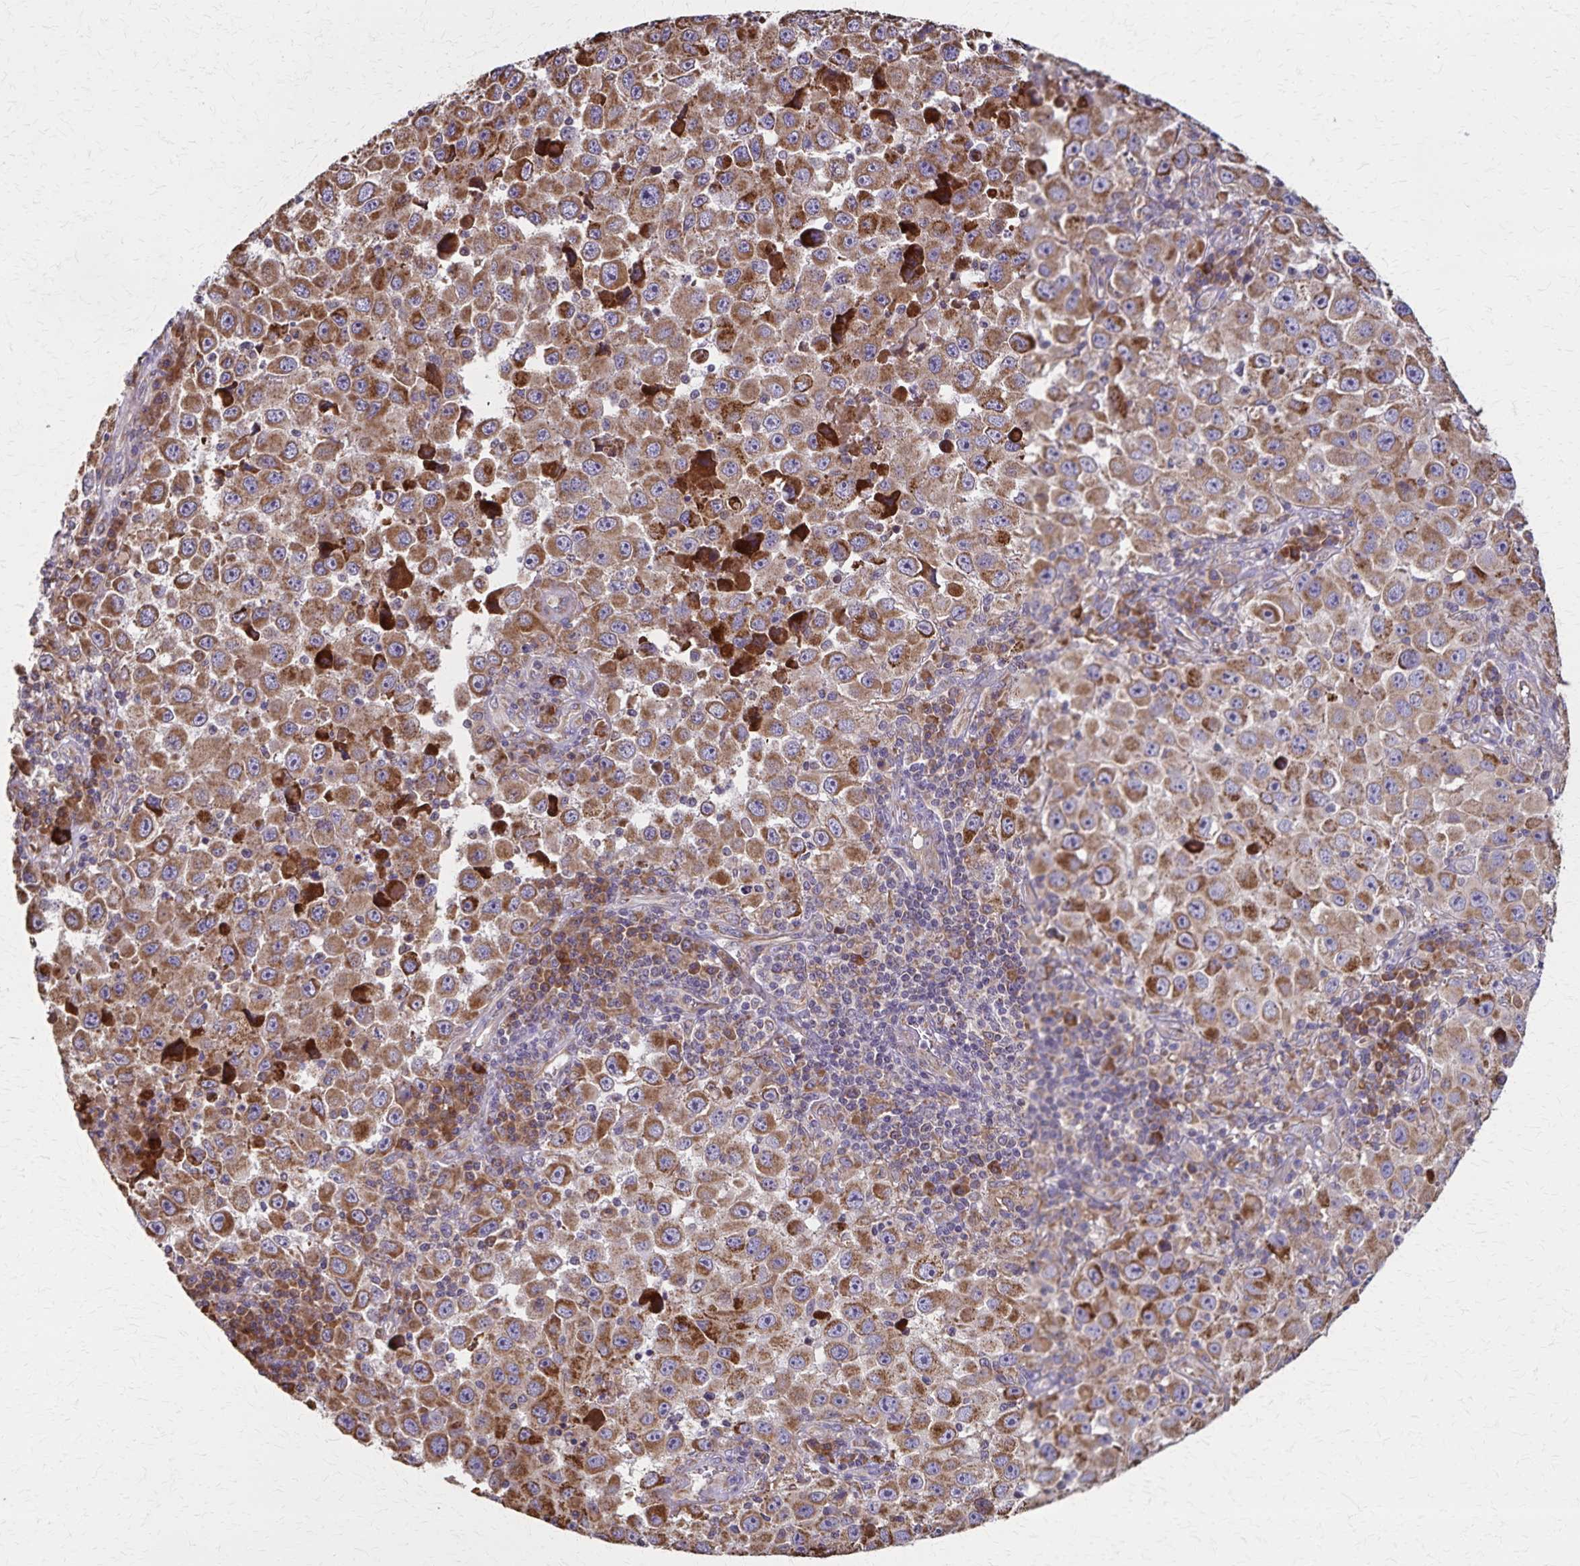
{"staining": {"intensity": "moderate", "quantity": ">75%", "location": "cytoplasmic/membranous"}, "tissue": "melanoma", "cell_type": "Tumor cells", "image_type": "cancer", "snomed": [{"axis": "morphology", "description": "Malignant melanoma, Metastatic site"}, {"axis": "topography", "description": "Lymph node"}], "caption": "Malignant melanoma (metastatic site) tissue demonstrates moderate cytoplasmic/membranous staining in about >75% of tumor cells, visualized by immunohistochemistry. (DAB (3,3'-diaminobenzidine) = brown stain, brightfield microscopy at high magnification).", "gene": "RNF10", "patient": {"sex": "female", "age": 67}}